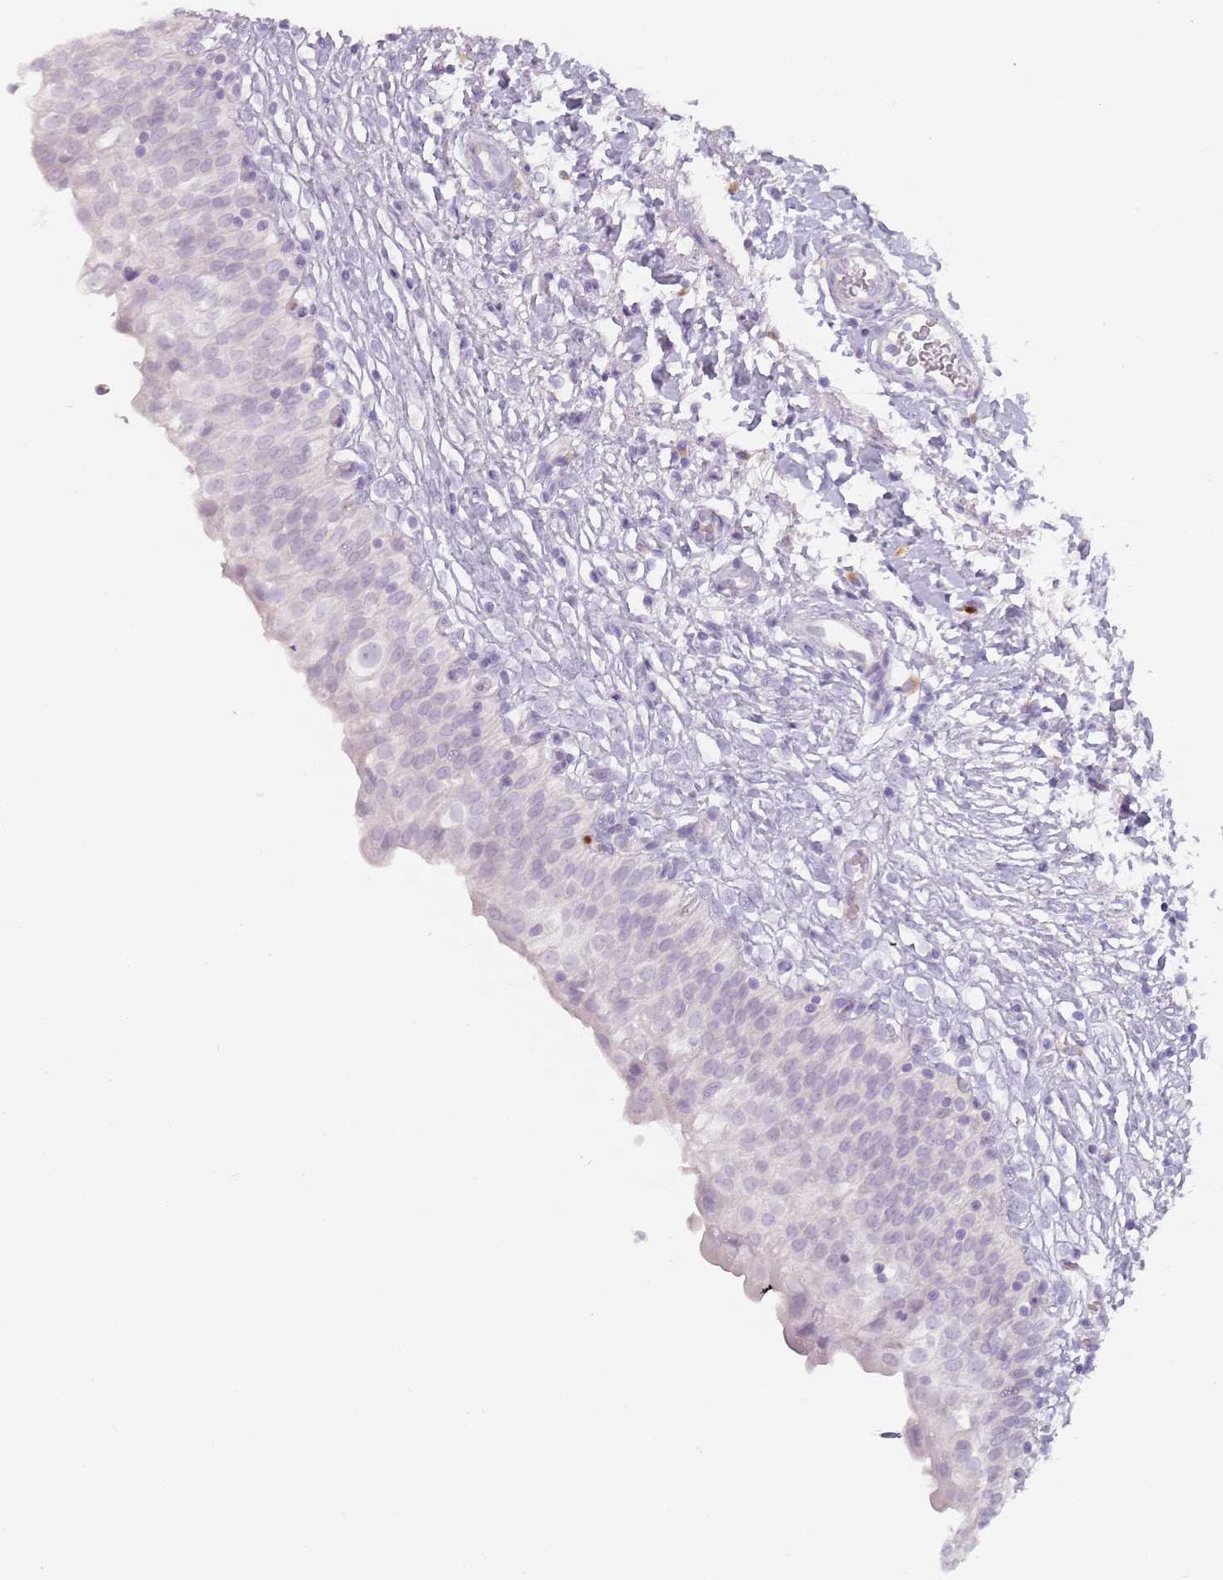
{"staining": {"intensity": "negative", "quantity": "none", "location": "none"}, "tissue": "urinary bladder", "cell_type": "Urothelial cells", "image_type": "normal", "snomed": [{"axis": "morphology", "description": "Normal tissue, NOS"}, {"axis": "topography", "description": "Urinary bladder"}], "caption": "Immunohistochemical staining of unremarkable urinary bladder reveals no significant positivity in urothelial cells. (Immunohistochemistry, brightfield microscopy, high magnification).", "gene": "ZNF584", "patient": {"sex": "male", "age": 55}}